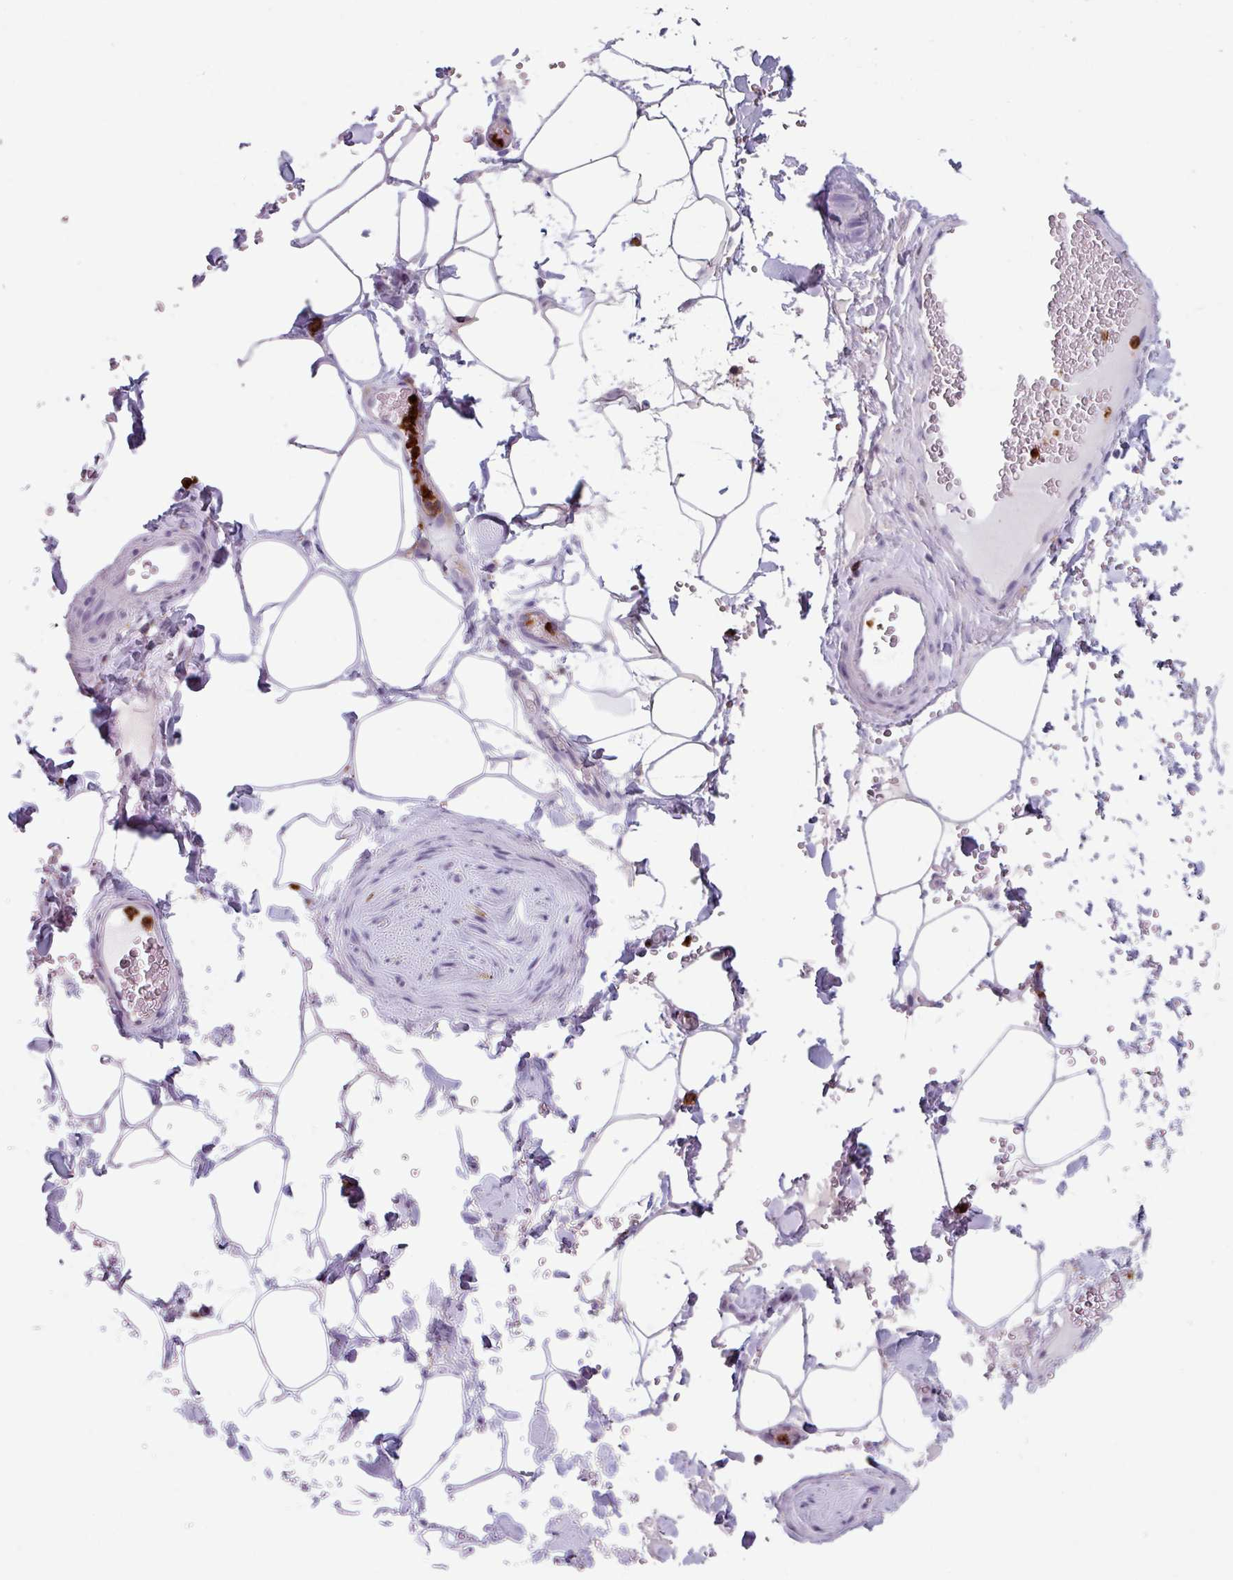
{"staining": {"intensity": "negative", "quantity": "none", "location": "none"}, "tissue": "adipose tissue", "cell_type": "Adipocytes", "image_type": "normal", "snomed": [{"axis": "morphology", "description": "Normal tissue, NOS"}, {"axis": "topography", "description": "Rectum"}, {"axis": "topography", "description": "Peripheral nerve tissue"}], "caption": "Micrograph shows no significant protein expression in adipocytes of unremarkable adipose tissue. Nuclei are stained in blue.", "gene": "EXOSC5", "patient": {"sex": "female", "age": 69}}